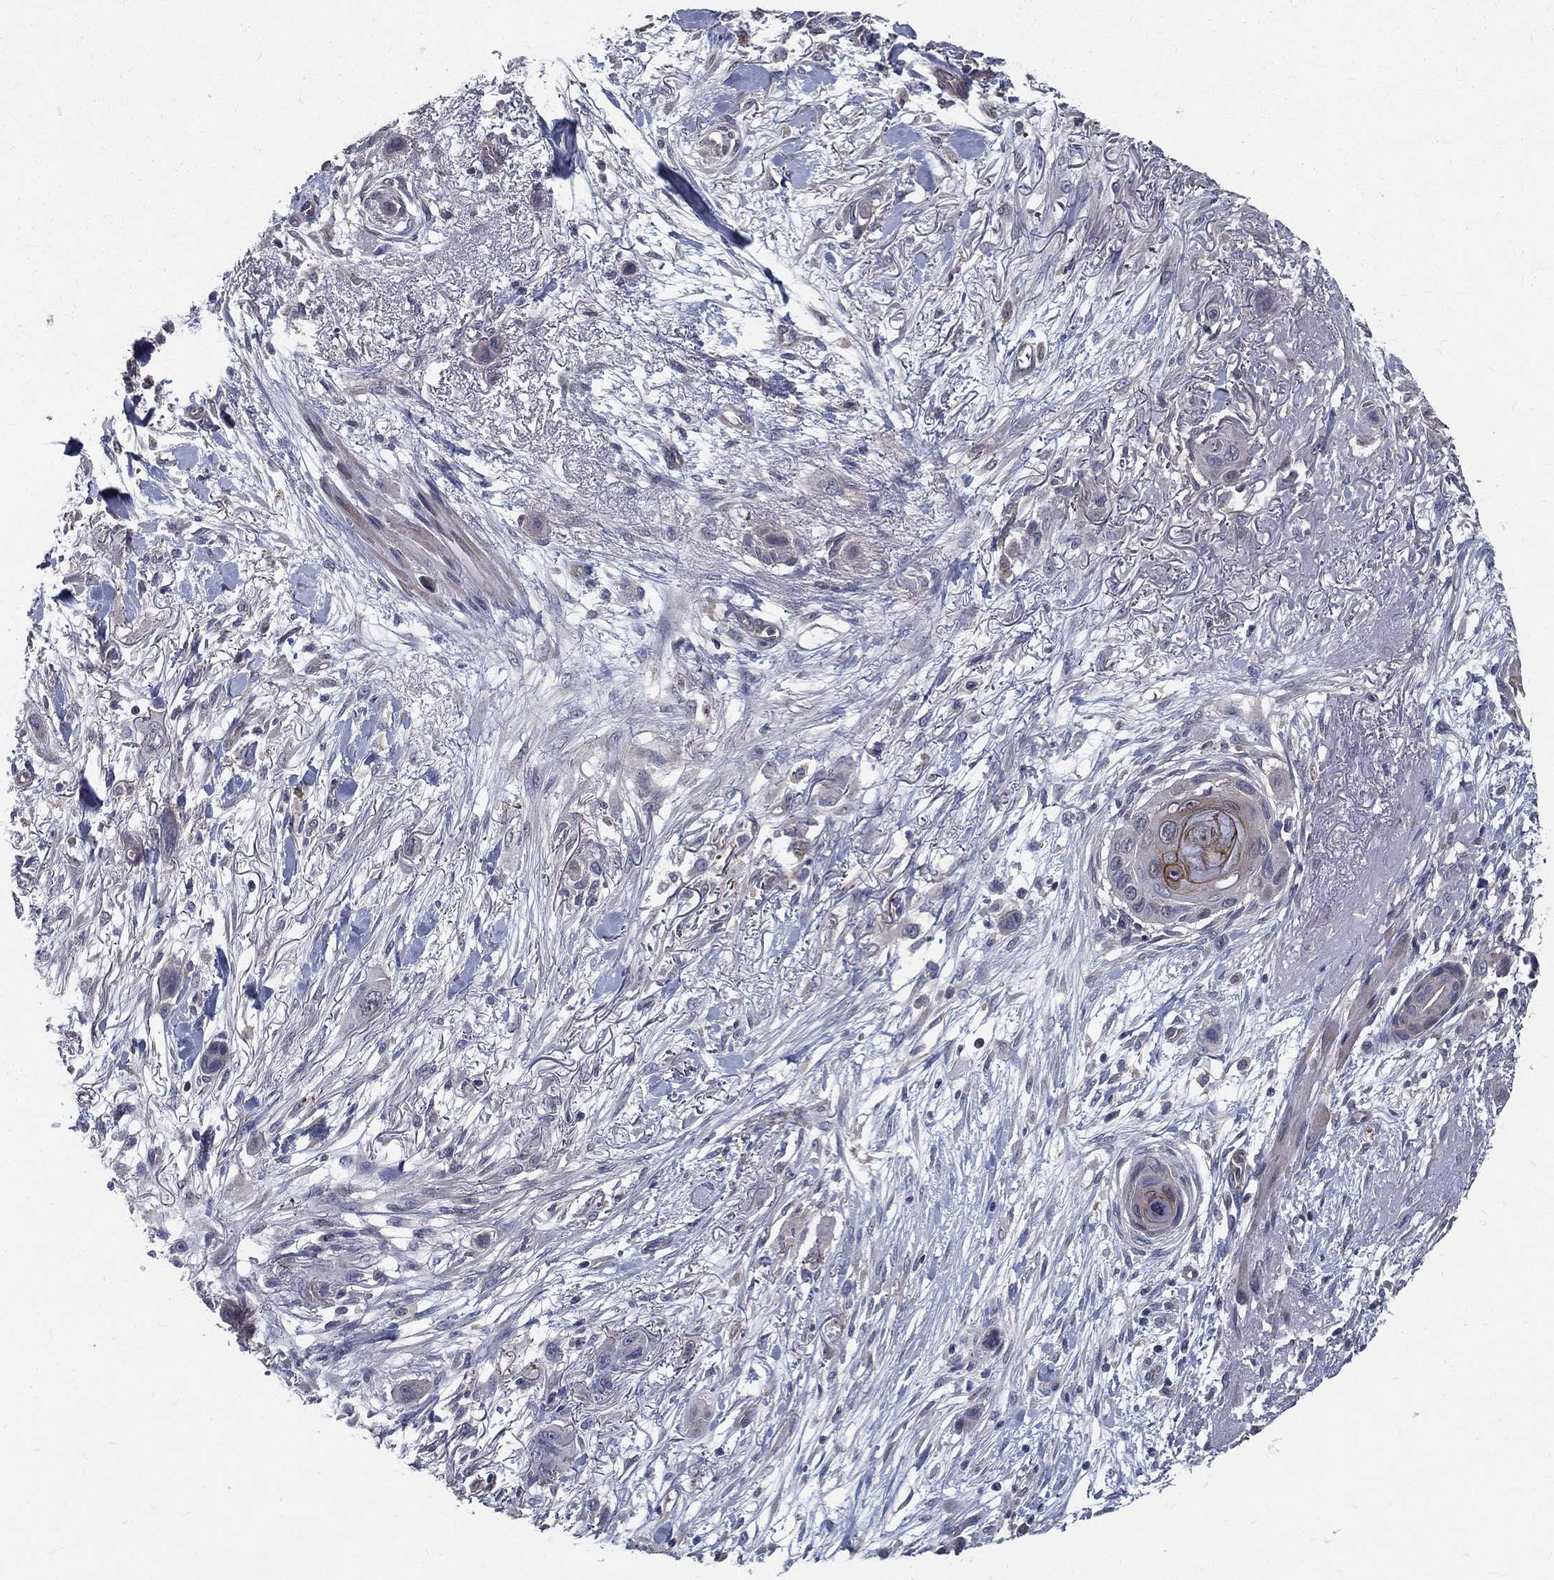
{"staining": {"intensity": "moderate", "quantity": "<25%", "location": "cytoplasmic/membranous"}, "tissue": "skin cancer", "cell_type": "Tumor cells", "image_type": "cancer", "snomed": [{"axis": "morphology", "description": "Squamous cell carcinoma, NOS"}, {"axis": "topography", "description": "Skin"}], "caption": "Squamous cell carcinoma (skin) stained with a brown dye shows moderate cytoplasmic/membranous positive positivity in about <25% of tumor cells.", "gene": "SERPINB2", "patient": {"sex": "male", "age": 79}}